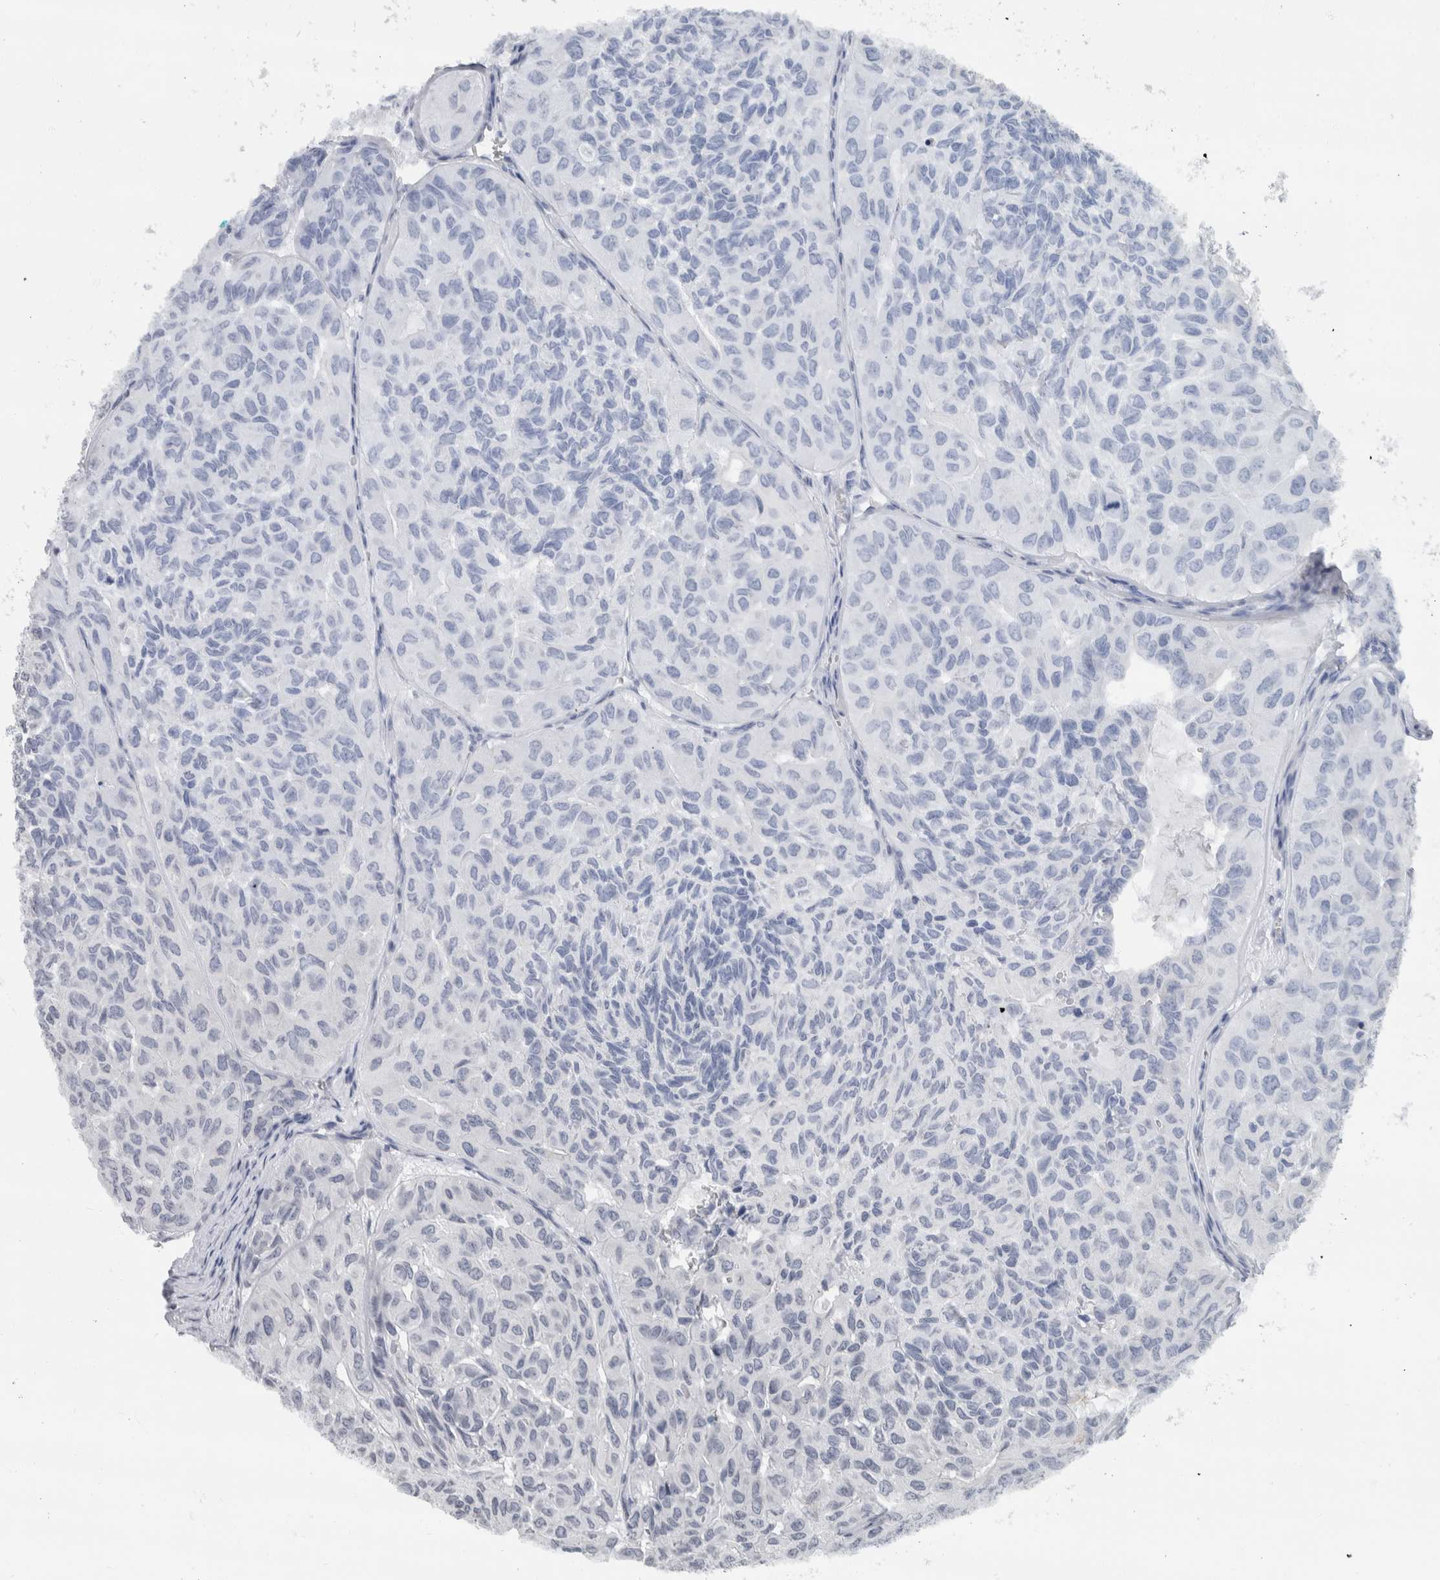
{"staining": {"intensity": "negative", "quantity": "none", "location": "none"}, "tissue": "head and neck cancer", "cell_type": "Tumor cells", "image_type": "cancer", "snomed": [{"axis": "morphology", "description": "Adenocarcinoma, NOS"}, {"axis": "topography", "description": "Salivary gland, NOS"}, {"axis": "topography", "description": "Head-Neck"}], "caption": "Immunohistochemical staining of head and neck cancer reveals no significant expression in tumor cells.", "gene": "NEFM", "patient": {"sex": "female", "age": 76}}